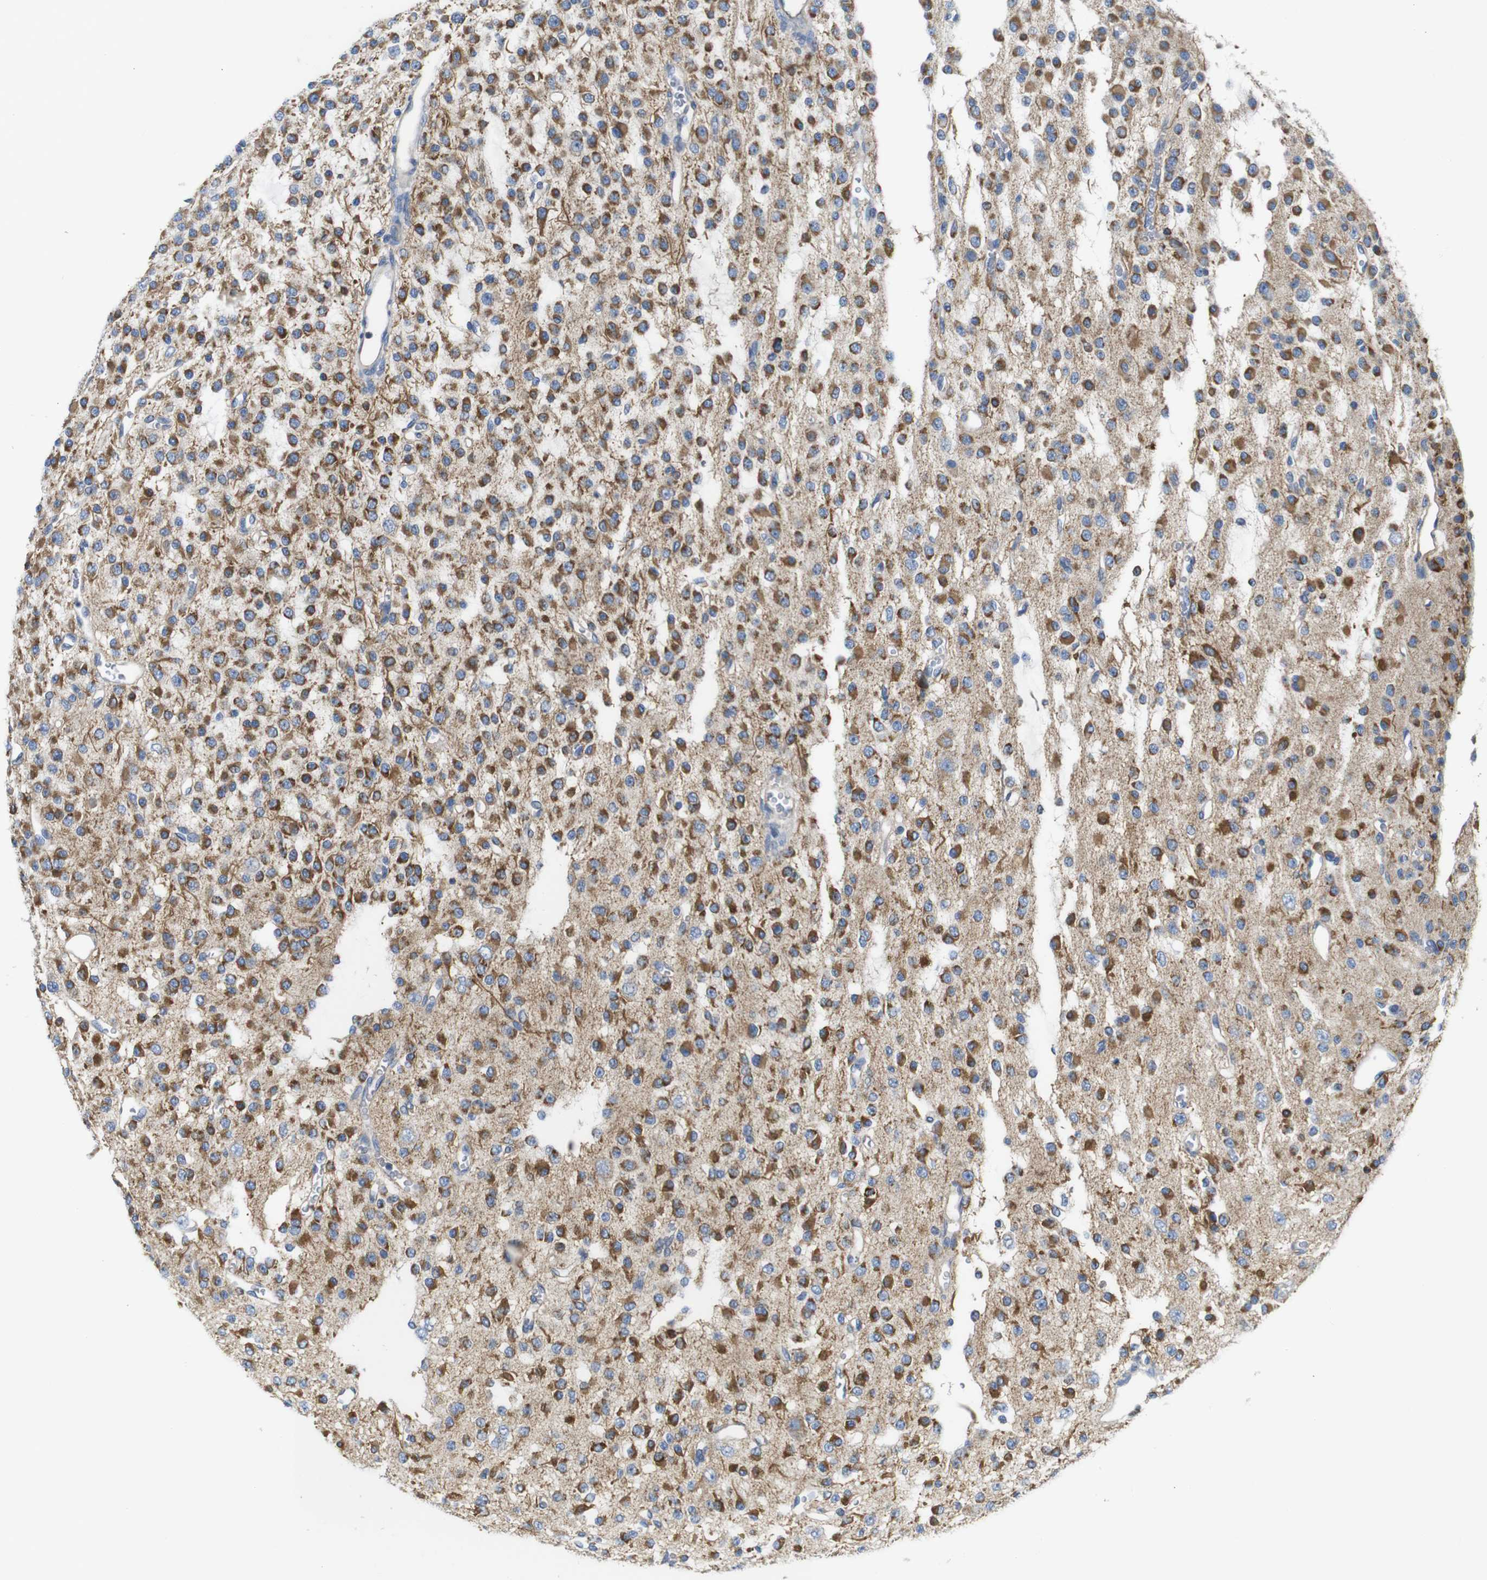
{"staining": {"intensity": "moderate", "quantity": ">75%", "location": "cytoplasmic/membranous"}, "tissue": "glioma", "cell_type": "Tumor cells", "image_type": "cancer", "snomed": [{"axis": "morphology", "description": "Glioma, malignant, Low grade"}, {"axis": "topography", "description": "Brain"}], "caption": "Brown immunohistochemical staining in human glioma shows moderate cytoplasmic/membranous positivity in approximately >75% of tumor cells.", "gene": "PDCD1LG2", "patient": {"sex": "male", "age": 38}}